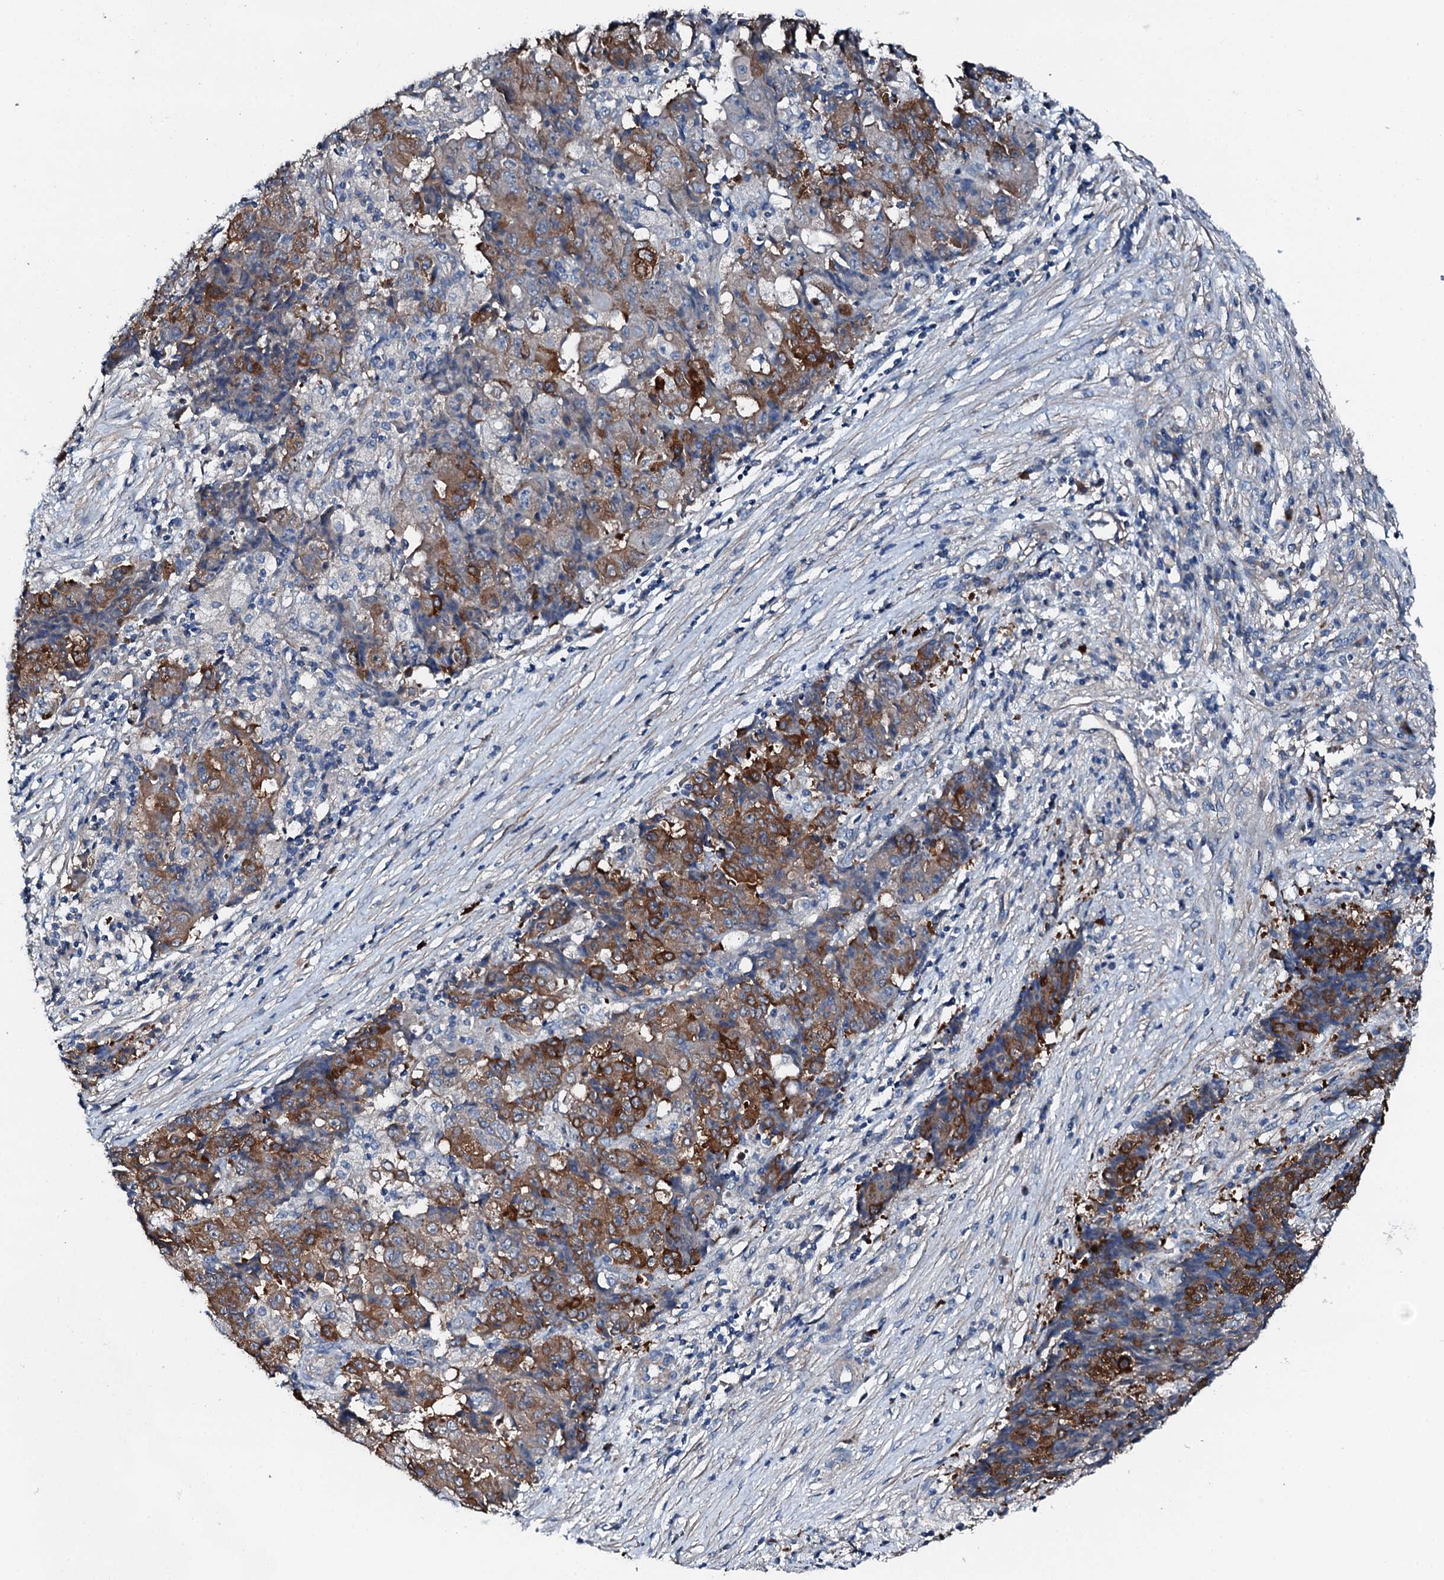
{"staining": {"intensity": "strong", "quantity": "25%-75%", "location": "cytoplasmic/membranous"}, "tissue": "ovarian cancer", "cell_type": "Tumor cells", "image_type": "cancer", "snomed": [{"axis": "morphology", "description": "Carcinoma, endometroid"}, {"axis": "topography", "description": "Ovary"}], "caption": "This is an image of immunohistochemistry (IHC) staining of ovarian cancer (endometroid carcinoma), which shows strong positivity in the cytoplasmic/membranous of tumor cells.", "gene": "GFOD2", "patient": {"sex": "female", "age": 42}}